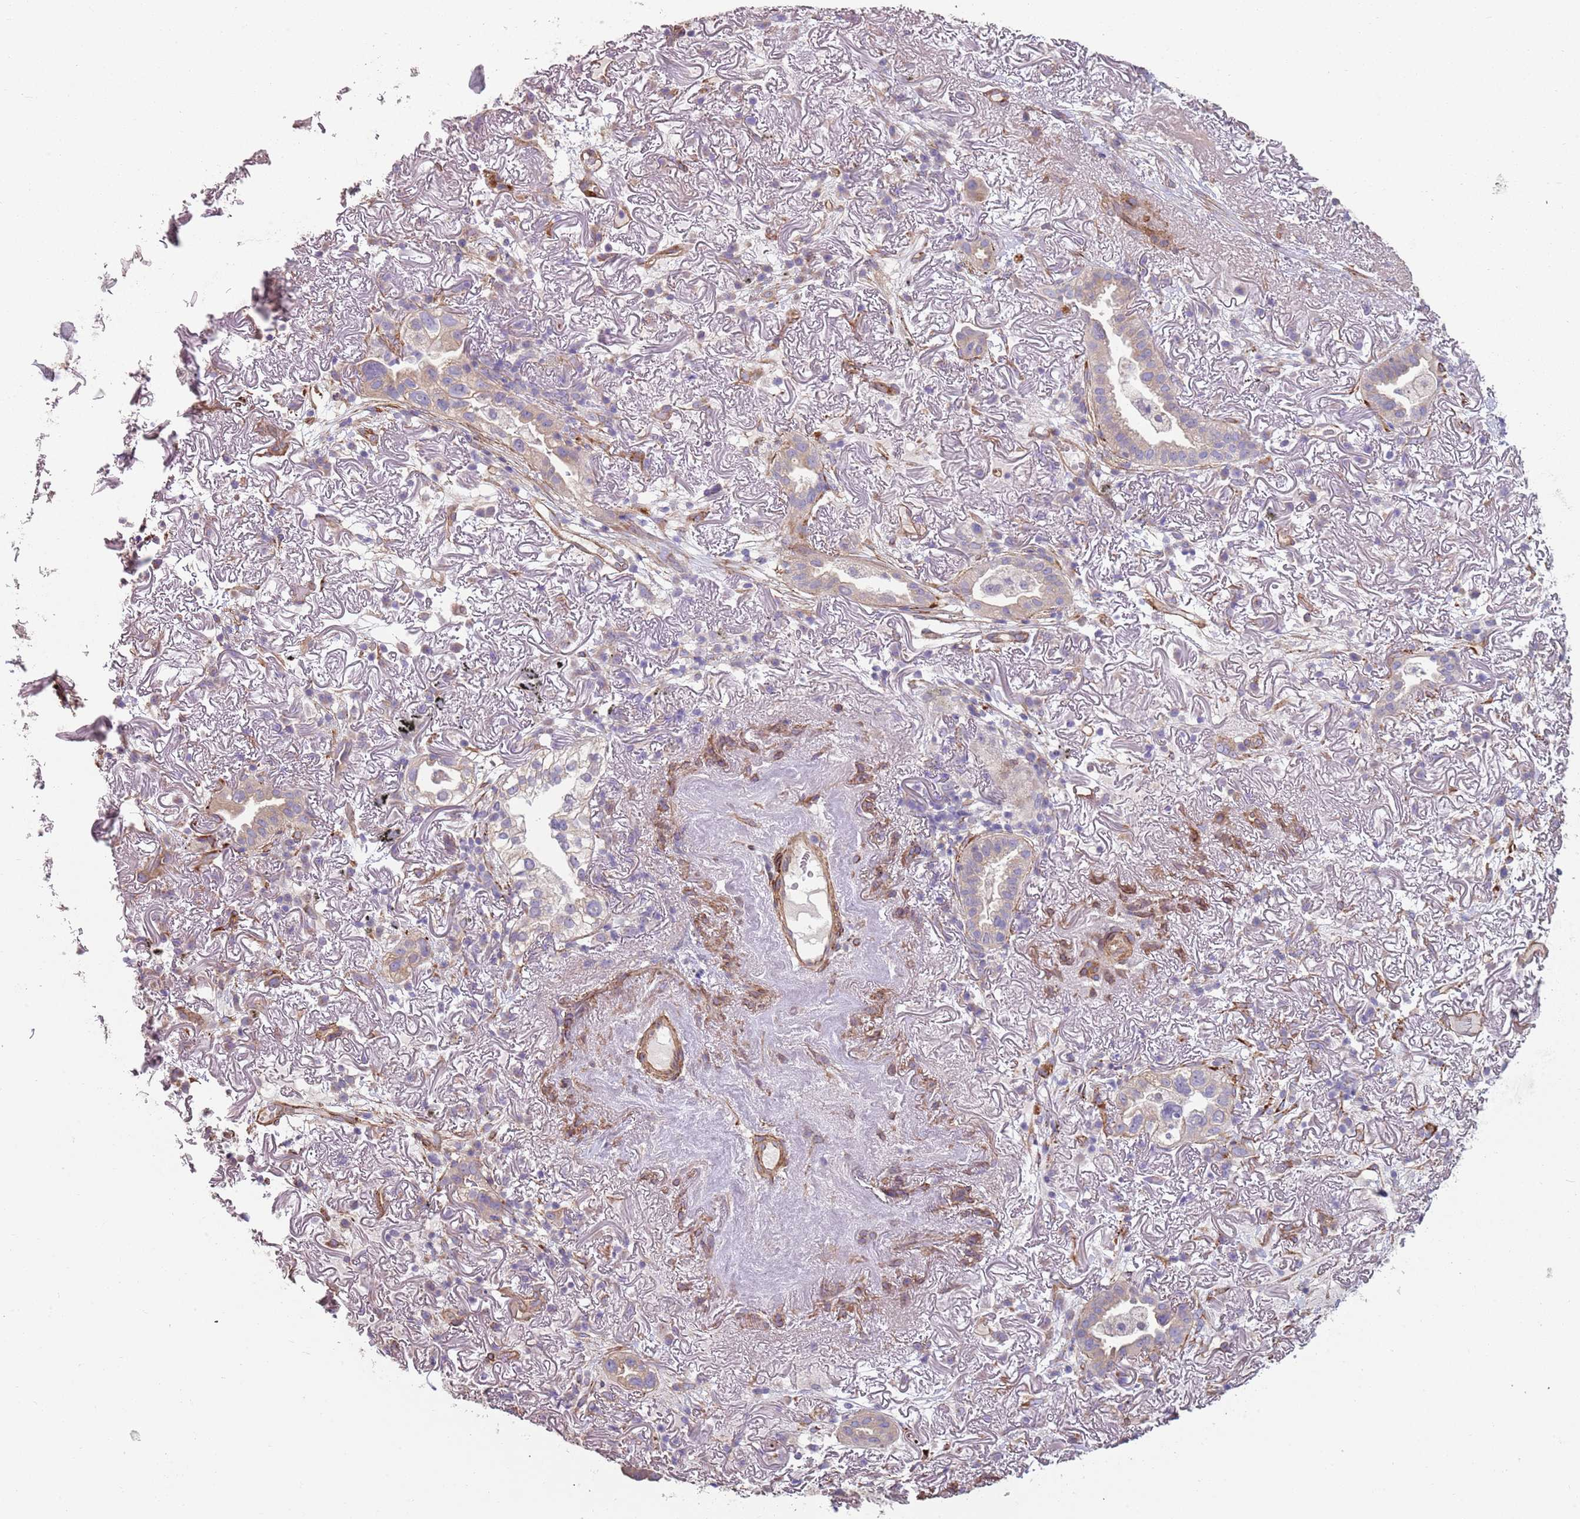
{"staining": {"intensity": "weak", "quantity": "<25%", "location": "cytoplasmic/membranous"}, "tissue": "lung cancer", "cell_type": "Tumor cells", "image_type": "cancer", "snomed": [{"axis": "morphology", "description": "Adenocarcinoma, NOS"}, {"axis": "topography", "description": "Lung"}], "caption": "This is a image of immunohistochemistry staining of lung adenocarcinoma, which shows no positivity in tumor cells.", "gene": "PHLPP2", "patient": {"sex": "female", "age": 69}}